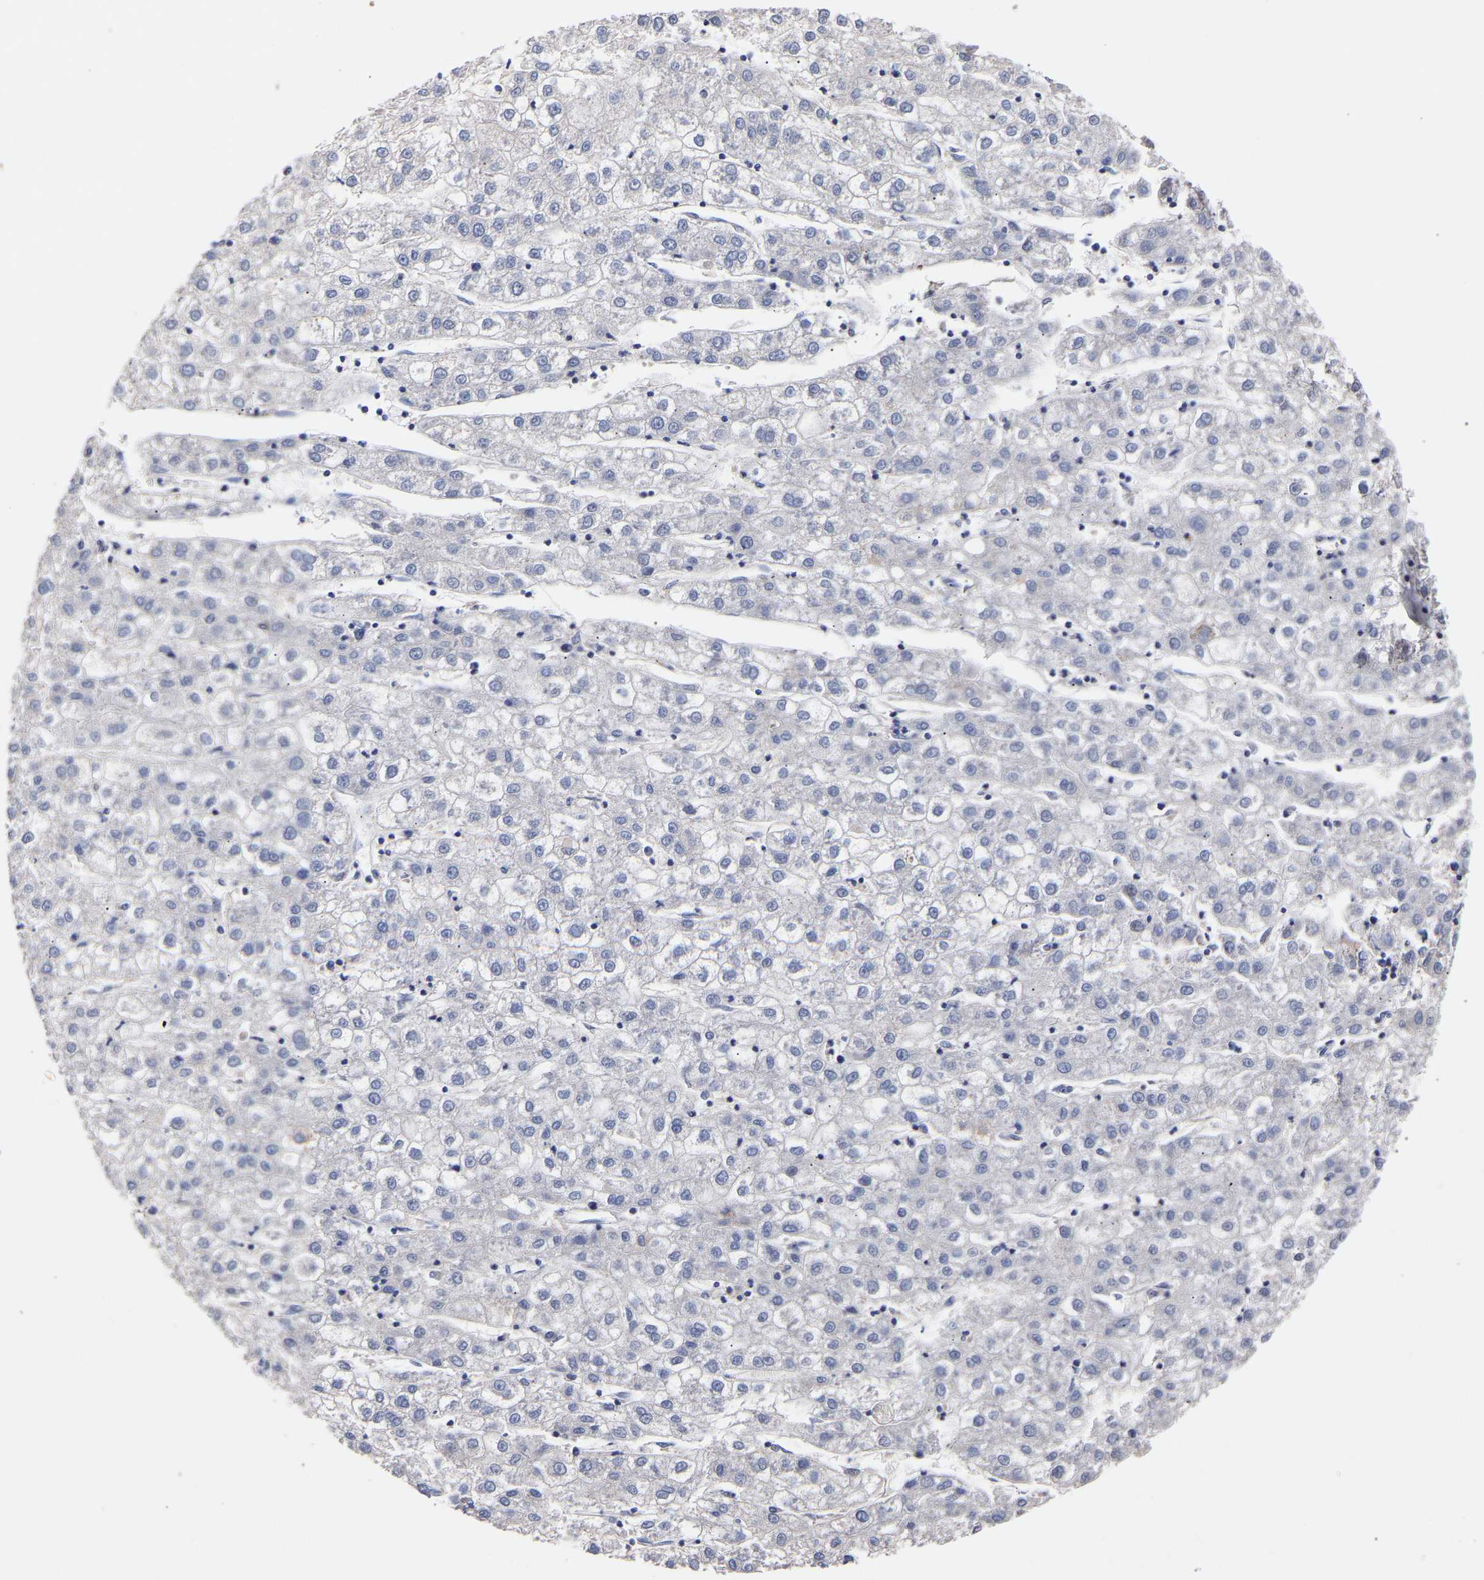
{"staining": {"intensity": "negative", "quantity": "none", "location": "none"}, "tissue": "liver cancer", "cell_type": "Tumor cells", "image_type": "cancer", "snomed": [{"axis": "morphology", "description": "Carcinoma, Hepatocellular, NOS"}, {"axis": "topography", "description": "Liver"}], "caption": "Liver cancer was stained to show a protein in brown. There is no significant expression in tumor cells.", "gene": "SEM1", "patient": {"sex": "male", "age": 72}}